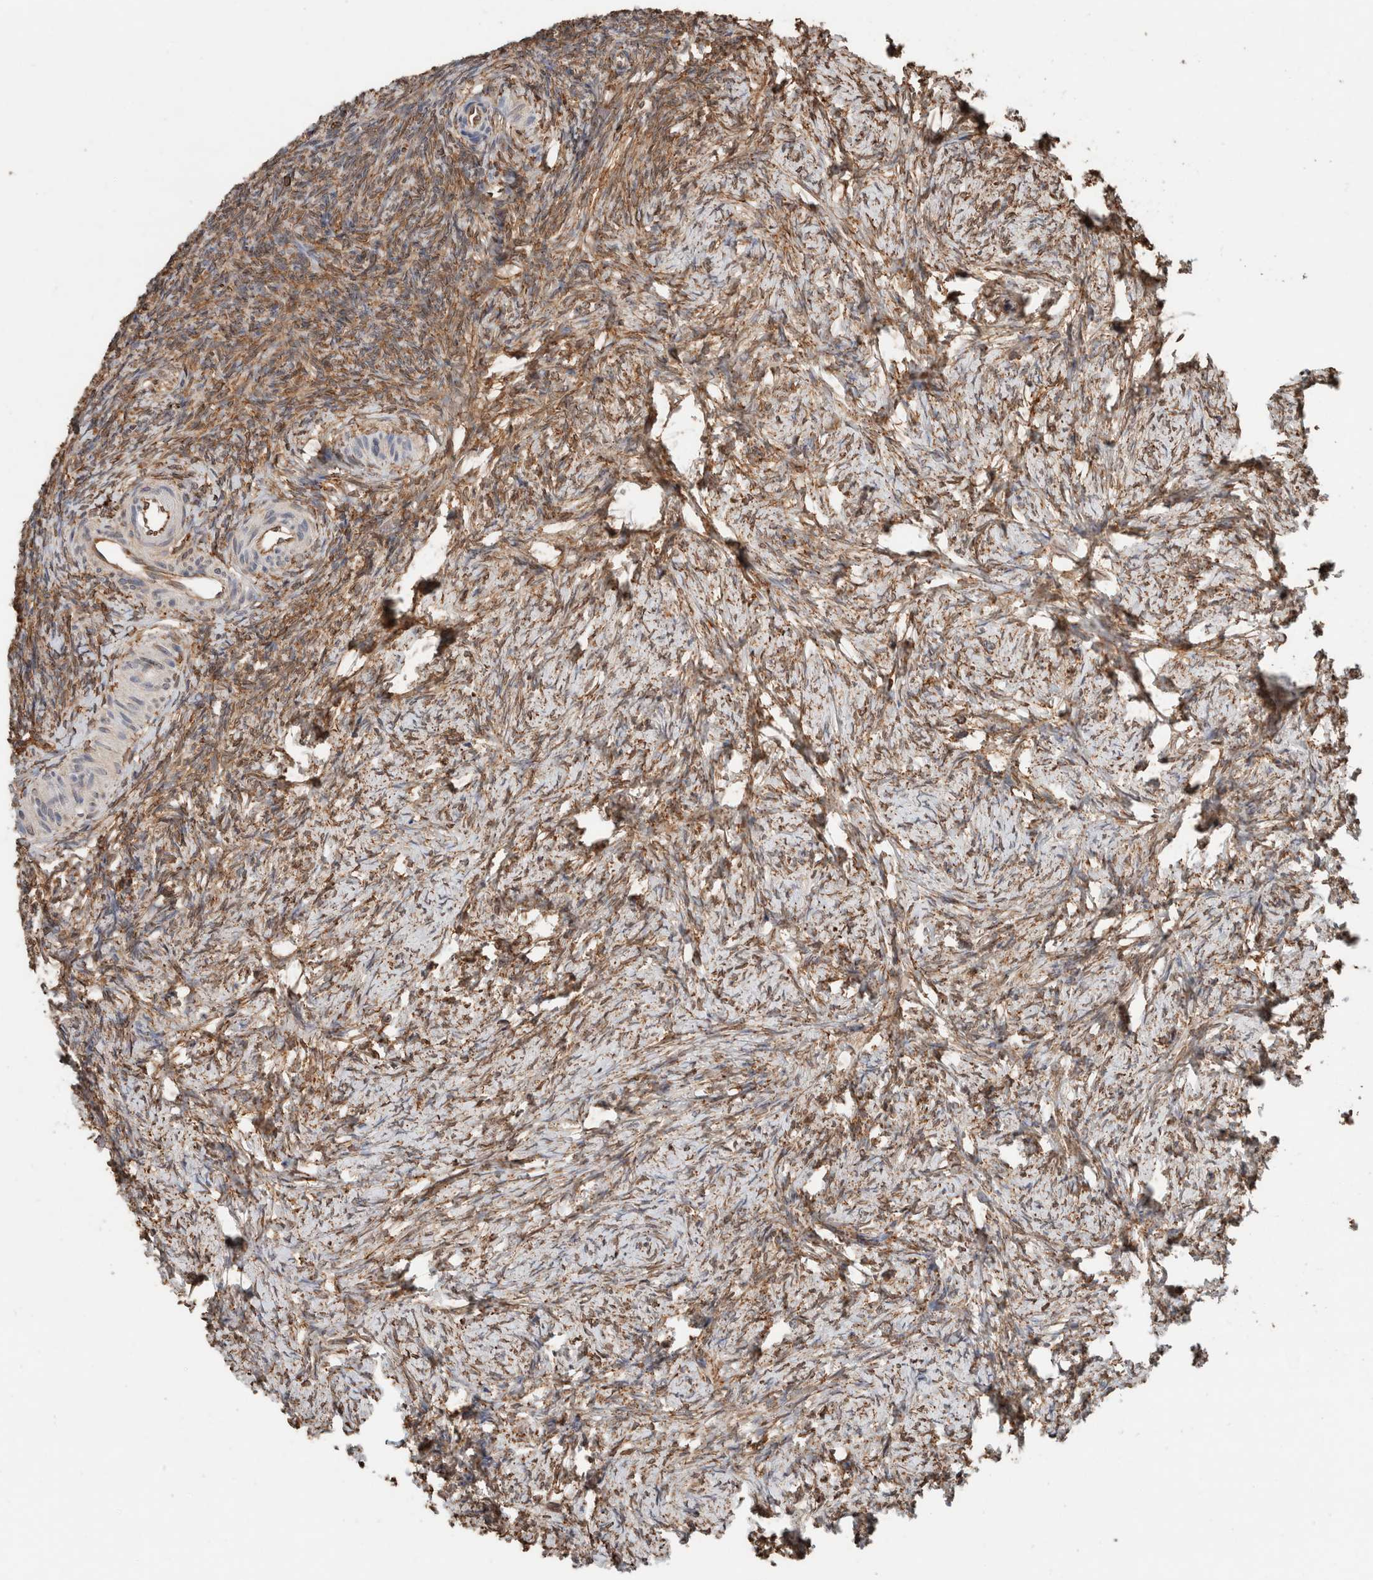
{"staining": {"intensity": "moderate", "quantity": ">75%", "location": "cytoplasmic/membranous"}, "tissue": "ovary", "cell_type": "Follicle cells", "image_type": "normal", "snomed": [{"axis": "morphology", "description": "Normal tissue, NOS"}, {"axis": "topography", "description": "Ovary"}], "caption": "Immunohistochemistry photomicrograph of benign ovary stained for a protein (brown), which shows medium levels of moderate cytoplasmic/membranous expression in approximately >75% of follicle cells.", "gene": "ERAP2", "patient": {"sex": "female", "age": 34}}